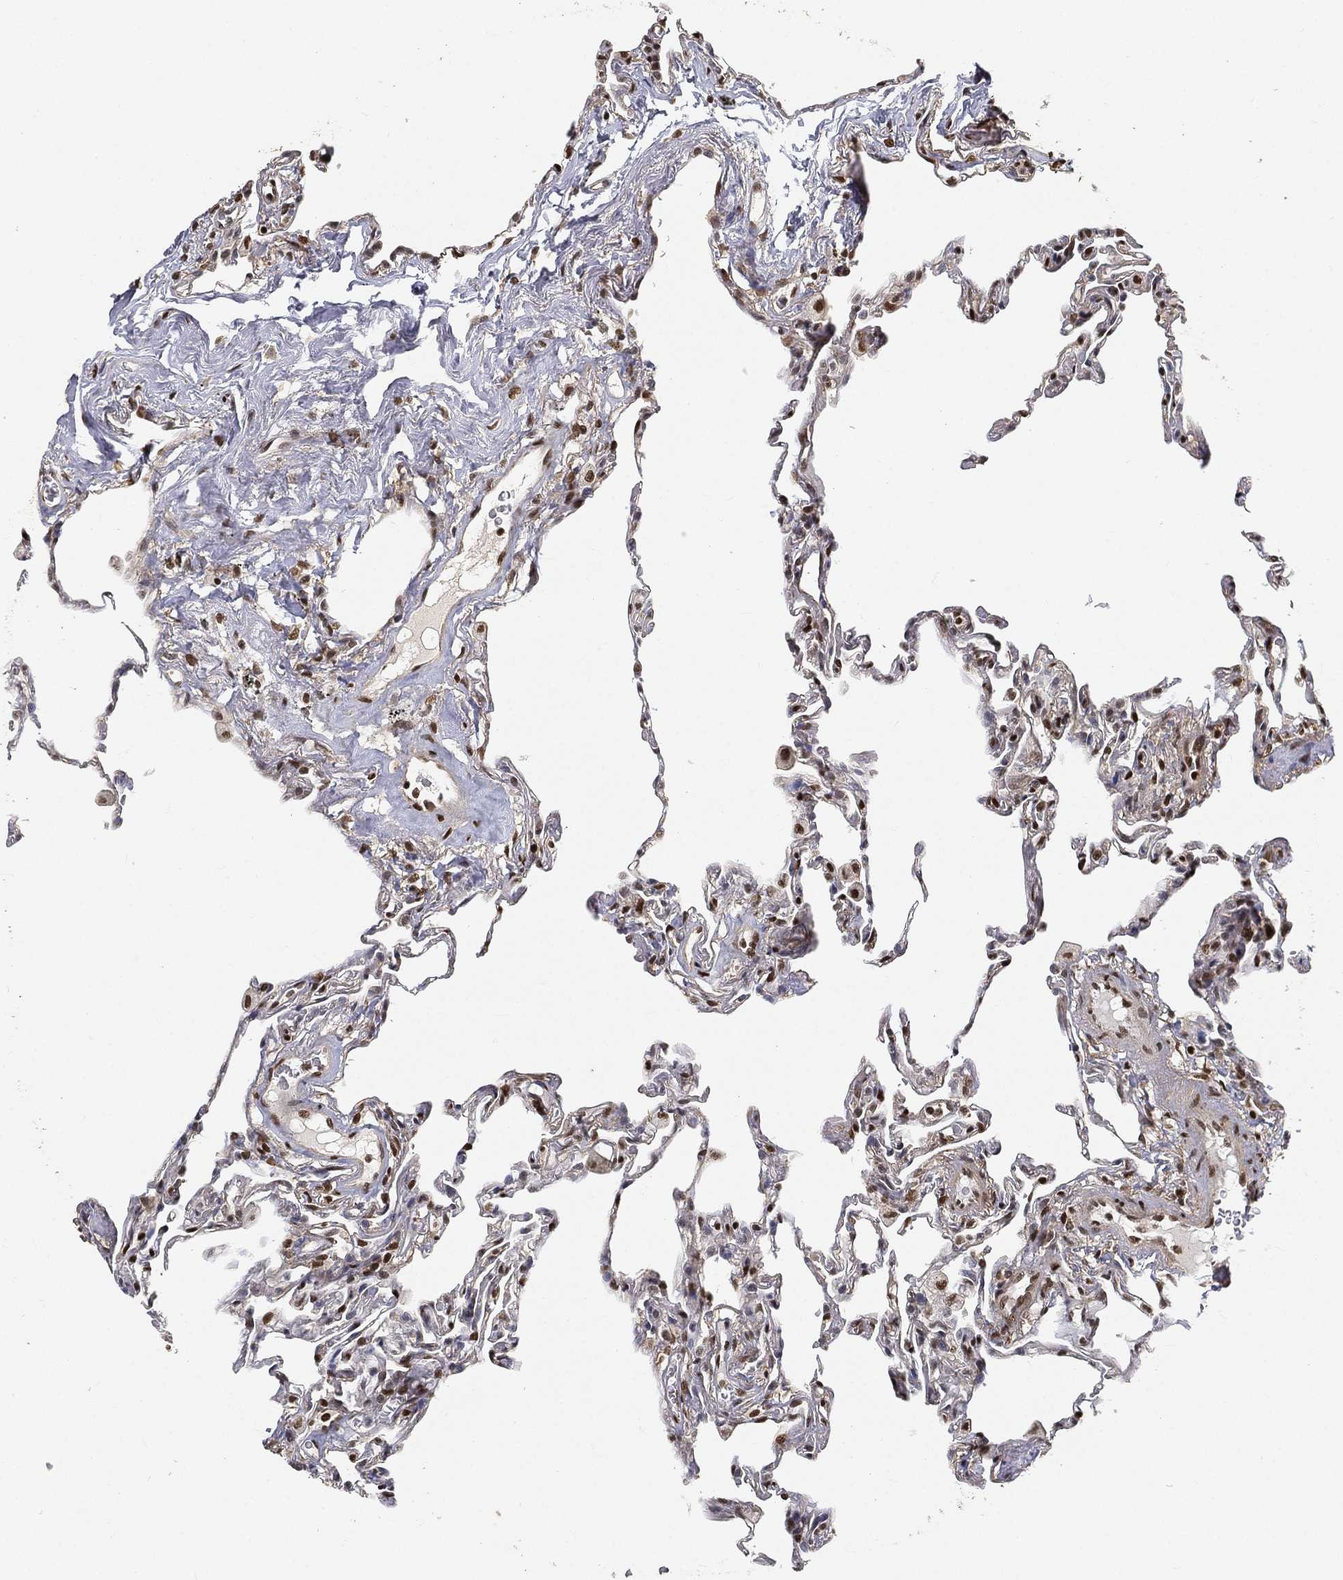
{"staining": {"intensity": "strong", "quantity": "<25%", "location": "nuclear"}, "tissue": "lung", "cell_type": "Alveolar cells", "image_type": "normal", "snomed": [{"axis": "morphology", "description": "Normal tissue, NOS"}, {"axis": "topography", "description": "Lung"}], "caption": "There is medium levels of strong nuclear expression in alveolar cells of normal lung, as demonstrated by immunohistochemical staining (brown color).", "gene": "CRTC3", "patient": {"sex": "female", "age": 57}}